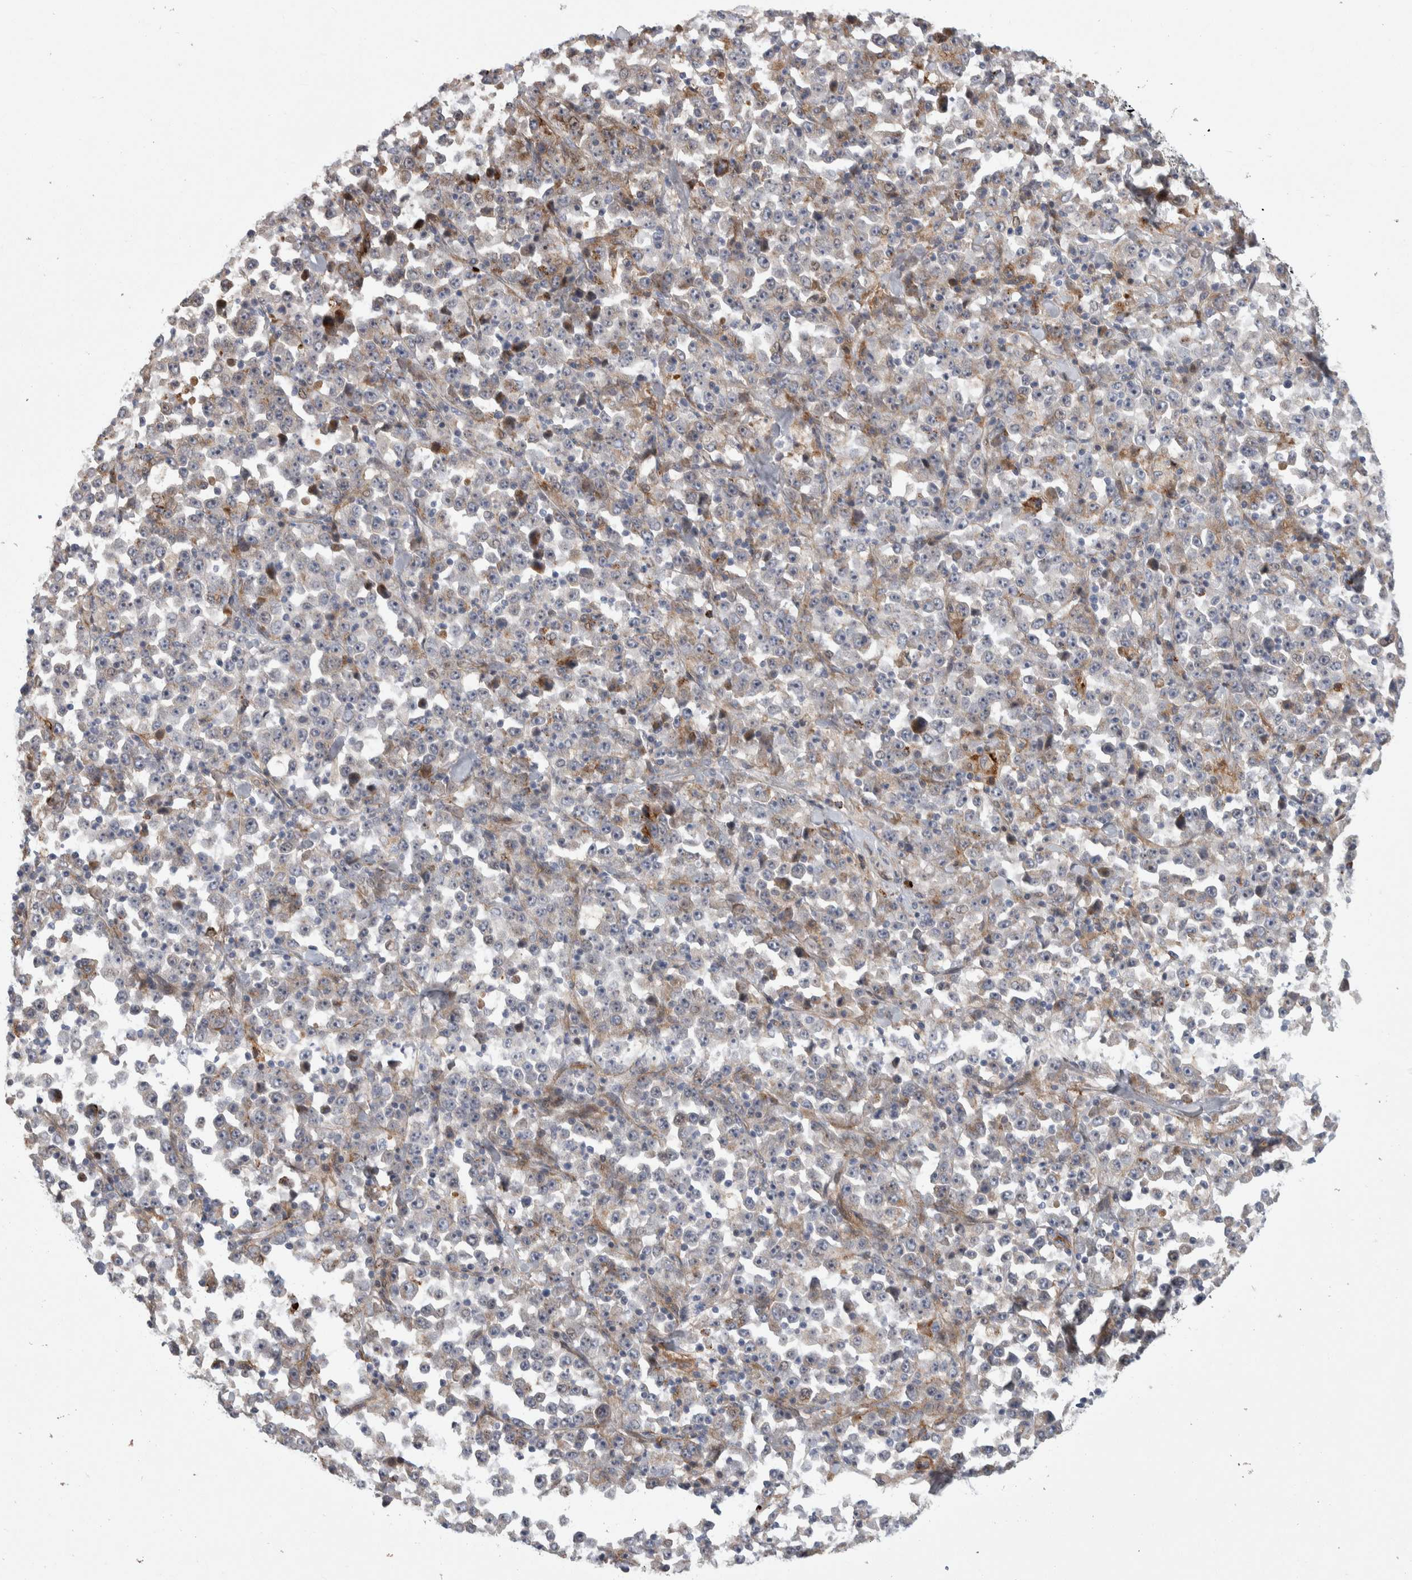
{"staining": {"intensity": "negative", "quantity": "none", "location": "none"}, "tissue": "stomach cancer", "cell_type": "Tumor cells", "image_type": "cancer", "snomed": [{"axis": "morphology", "description": "Normal tissue, NOS"}, {"axis": "morphology", "description": "Adenocarcinoma, NOS"}, {"axis": "topography", "description": "Stomach, upper"}, {"axis": "topography", "description": "Stomach"}], "caption": "High magnification brightfield microscopy of stomach adenocarcinoma stained with DAB (3,3'-diaminobenzidine) (brown) and counterstained with hematoxylin (blue): tumor cells show no significant staining.", "gene": "PSMG3", "patient": {"sex": "male", "age": 59}}